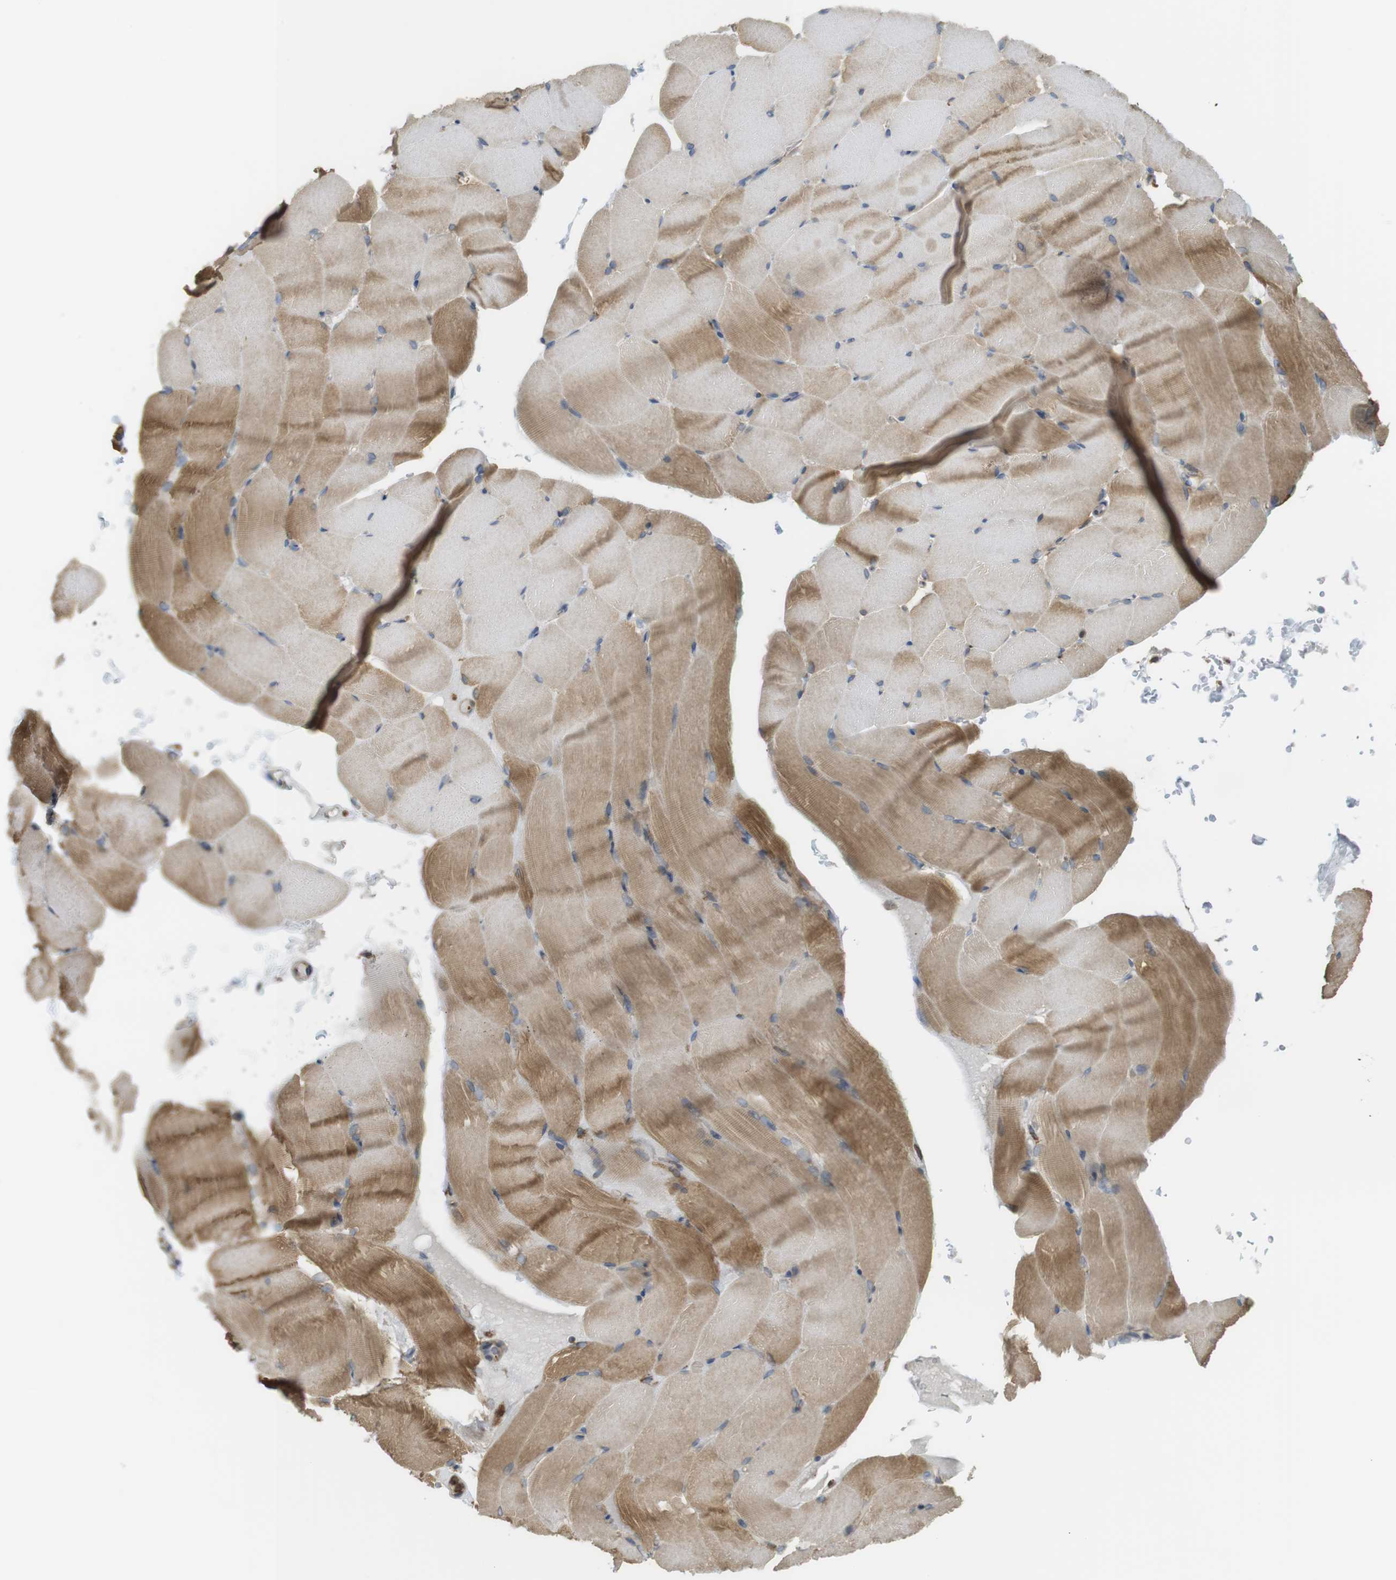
{"staining": {"intensity": "moderate", "quantity": "25%-75%", "location": "cytoplasmic/membranous"}, "tissue": "skeletal muscle", "cell_type": "Myocytes", "image_type": "normal", "snomed": [{"axis": "morphology", "description": "Normal tissue, NOS"}, {"axis": "topography", "description": "Skeletal muscle"}, {"axis": "topography", "description": "Parathyroid gland"}], "caption": "IHC micrograph of unremarkable skeletal muscle stained for a protein (brown), which reveals medium levels of moderate cytoplasmic/membranous staining in approximately 25%-75% of myocytes.", "gene": "MBOAT2", "patient": {"sex": "female", "age": 37}}